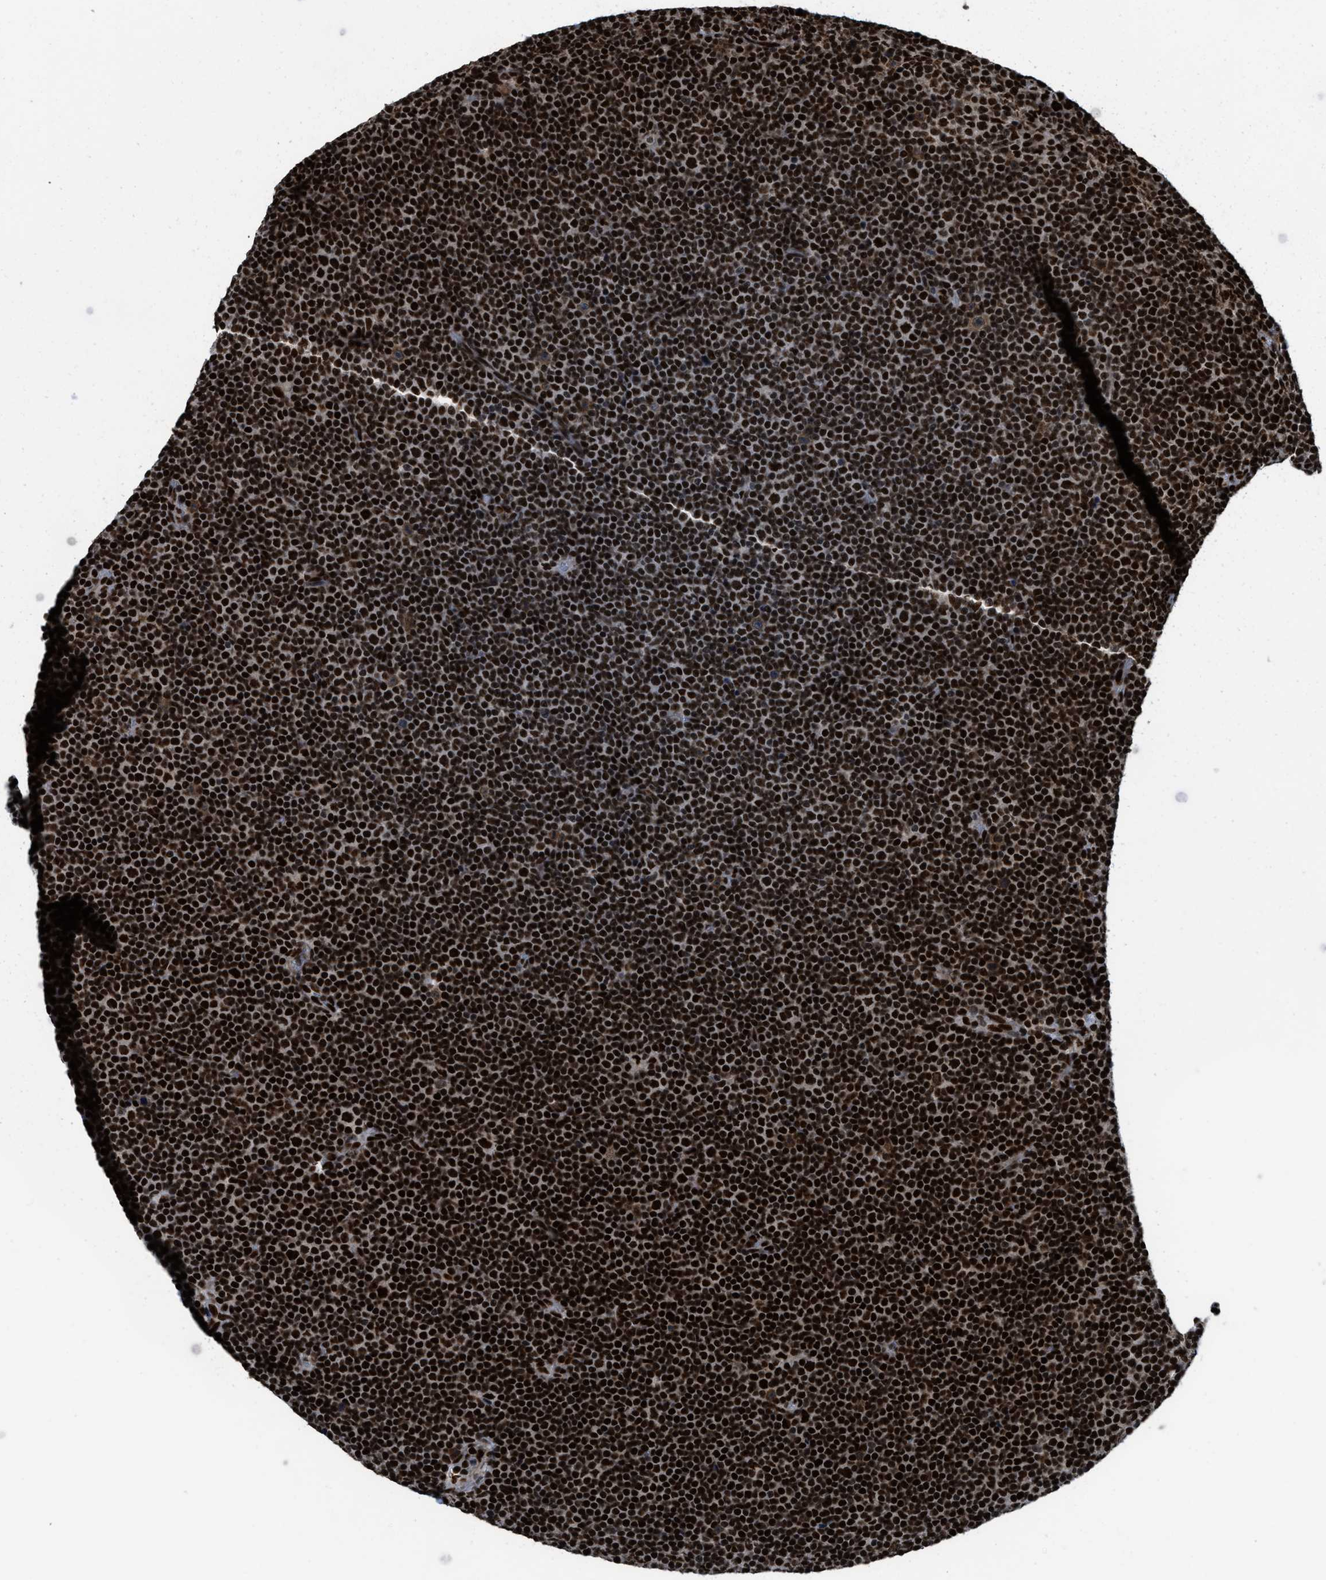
{"staining": {"intensity": "strong", "quantity": ">75%", "location": "nuclear"}, "tissue": "lymphoma", "cell_type": "Tumor cells", "image_type": "cancer", "snomed": [{"axis": "morphology", "description": "Malignant lymphoma, non-Hodgkin's type, Low grade"}, {"axis": "topography", "description": "Lymph node"}], "caption": "Malignant lymphoma, non-Hodgkin's type (low-grade) stained with DAB (3,3'-diaminobenzidine) IHC shows high levels of strong nuclear staining in about >75% of tumor cells.", "gene": "RFX5", "patient": {"sex": "female", "age": 67}}